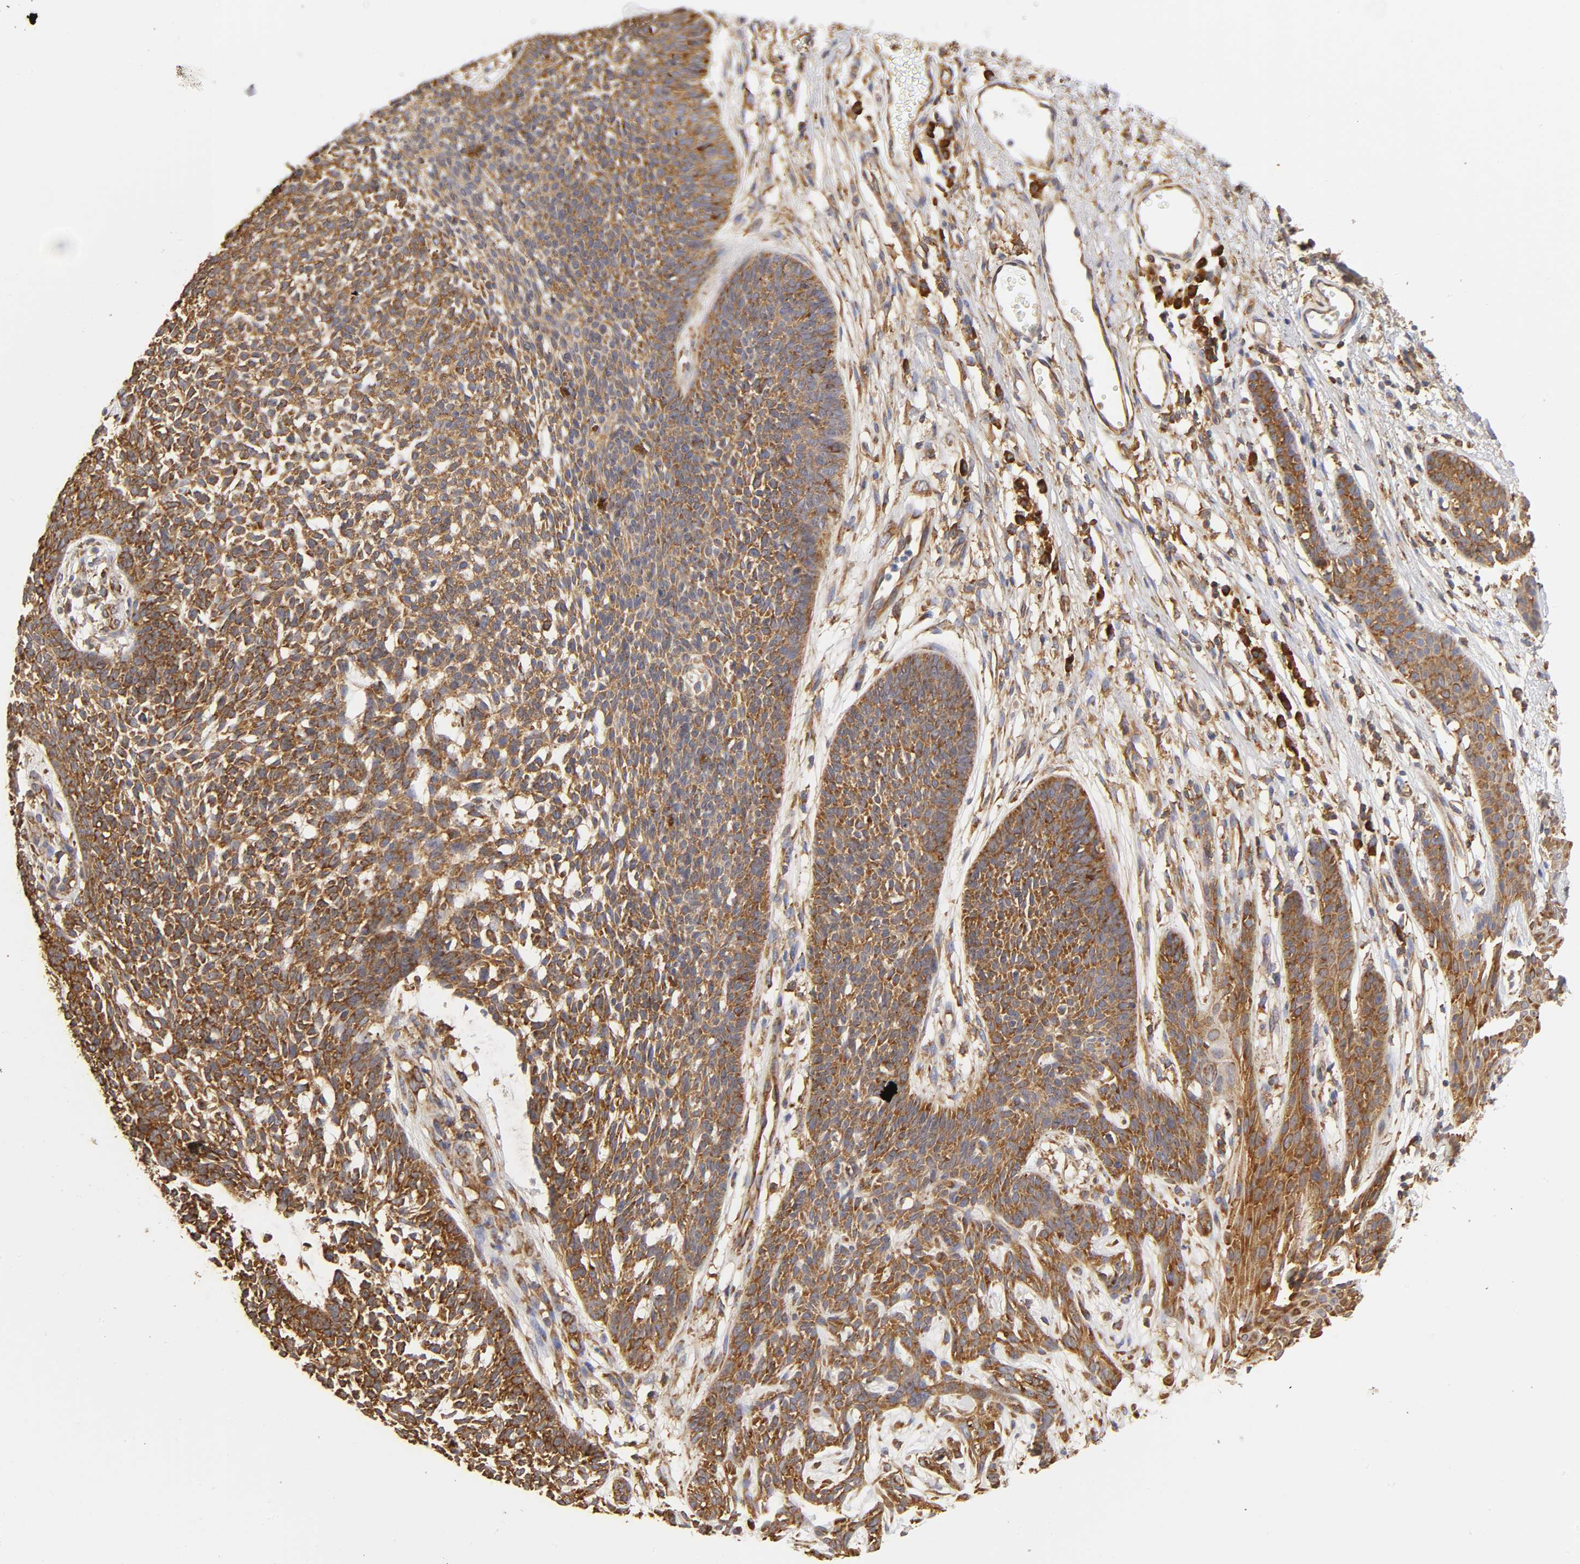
{"staining": {"intensity": "strong", "quantity": ">75%", "location": "cytoplasmic/membranous"}, "tissue": "skin cancer", "cell_type": "Tumor cells", "image_type": "cancer", "snomed": [{"axis": "morphology", "description": "Basal cell carcinoma"}, {"axis": "topography", "description": "Skin"}], "caption": "High-magnification brightfield microscopy of skin cancer stained with DAB (brown) and counterstained with hematoxylin (blue). tumor cells exhibit strong cytoplasmic/membranous staining is identified in about>75% of cells. (Stains: DAB (3,3'-diaminobenzidine) in brown, nuclei in blue, Microscopy: brightfield microscopy at high magnification).", "gene": "RPL14", "patient": {"sex": "female", "age": 84}}